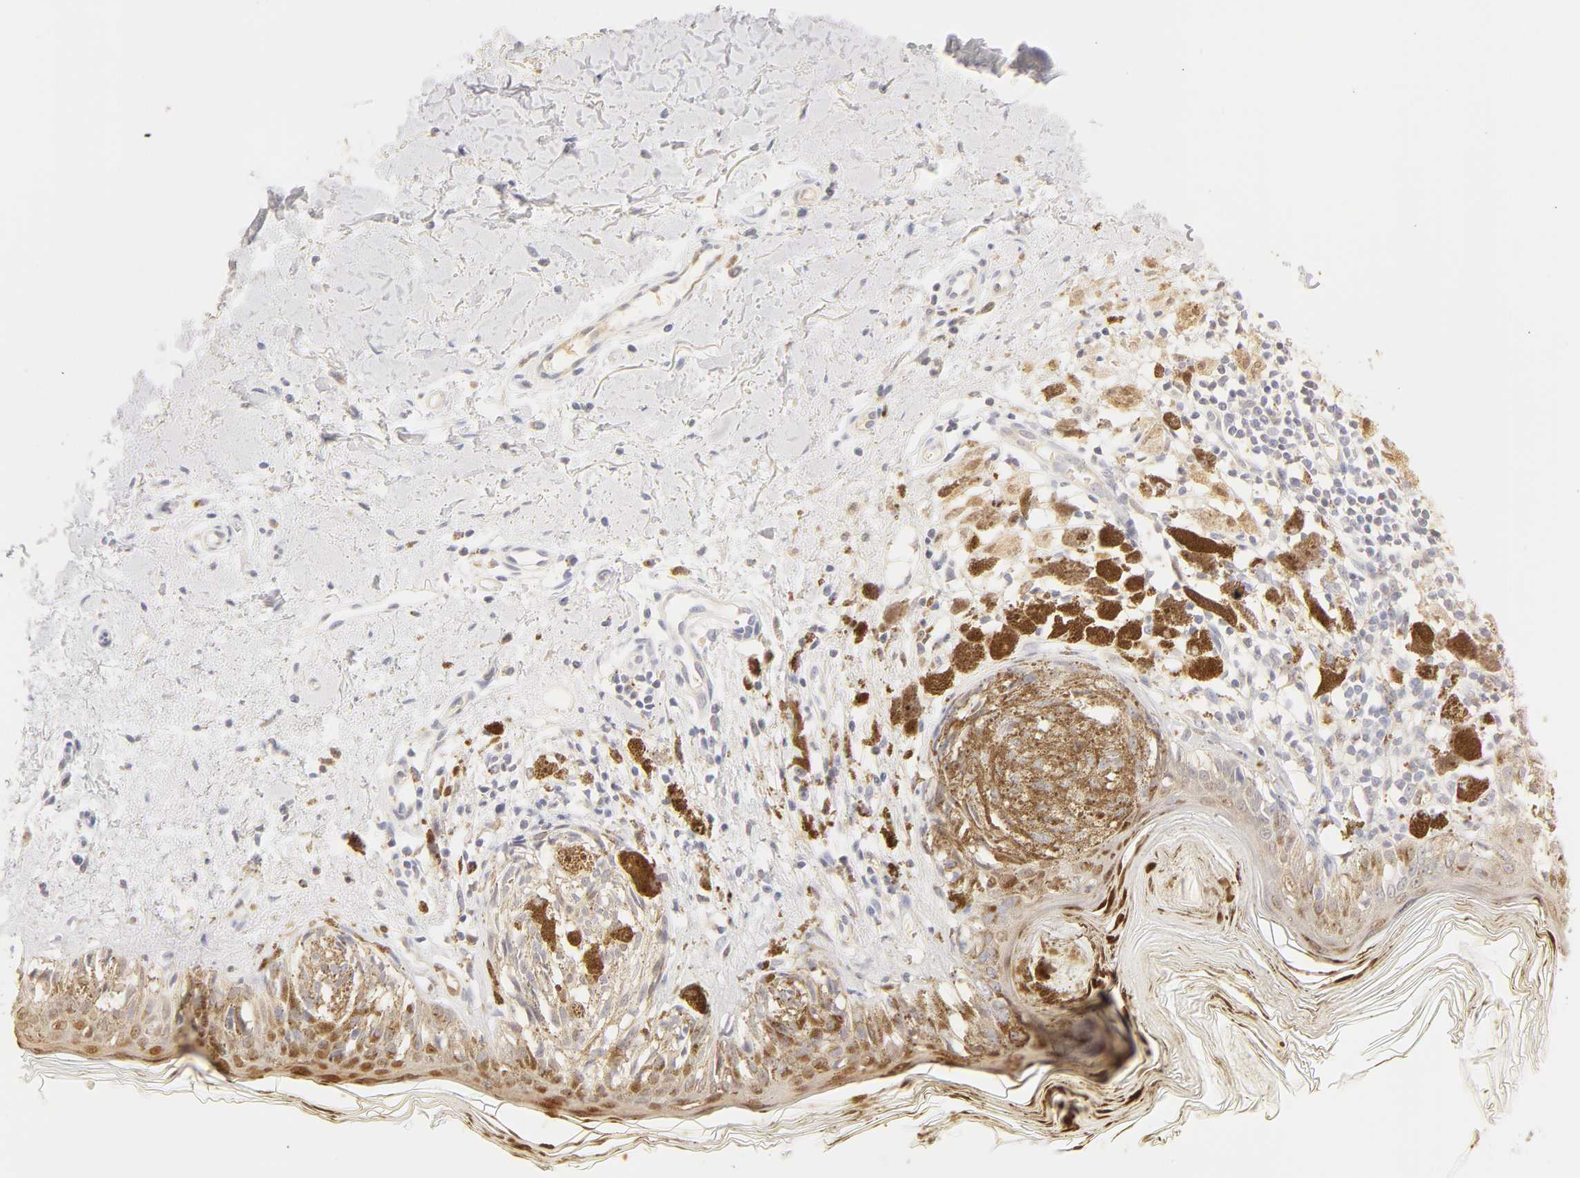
{"staining": {"intensity": "negative", "quantity": "none", "location": "none"}, "tissue": "melanoma", "cell_type": "Tumor cells", "image_type": "cancer", "snomed": [{"axis": "morphology", "description": "Malignant melanoma, NOS"}, {"axis": "topography", "description": "Skin"}], "caption": "High power microscopy photomicrograph of an immunohistochemistry photomicrograph of melanoma, revealing no significant staining in tumor cells.", "gene": "CA2", "patient": {"sex": "male", "age": 88}}